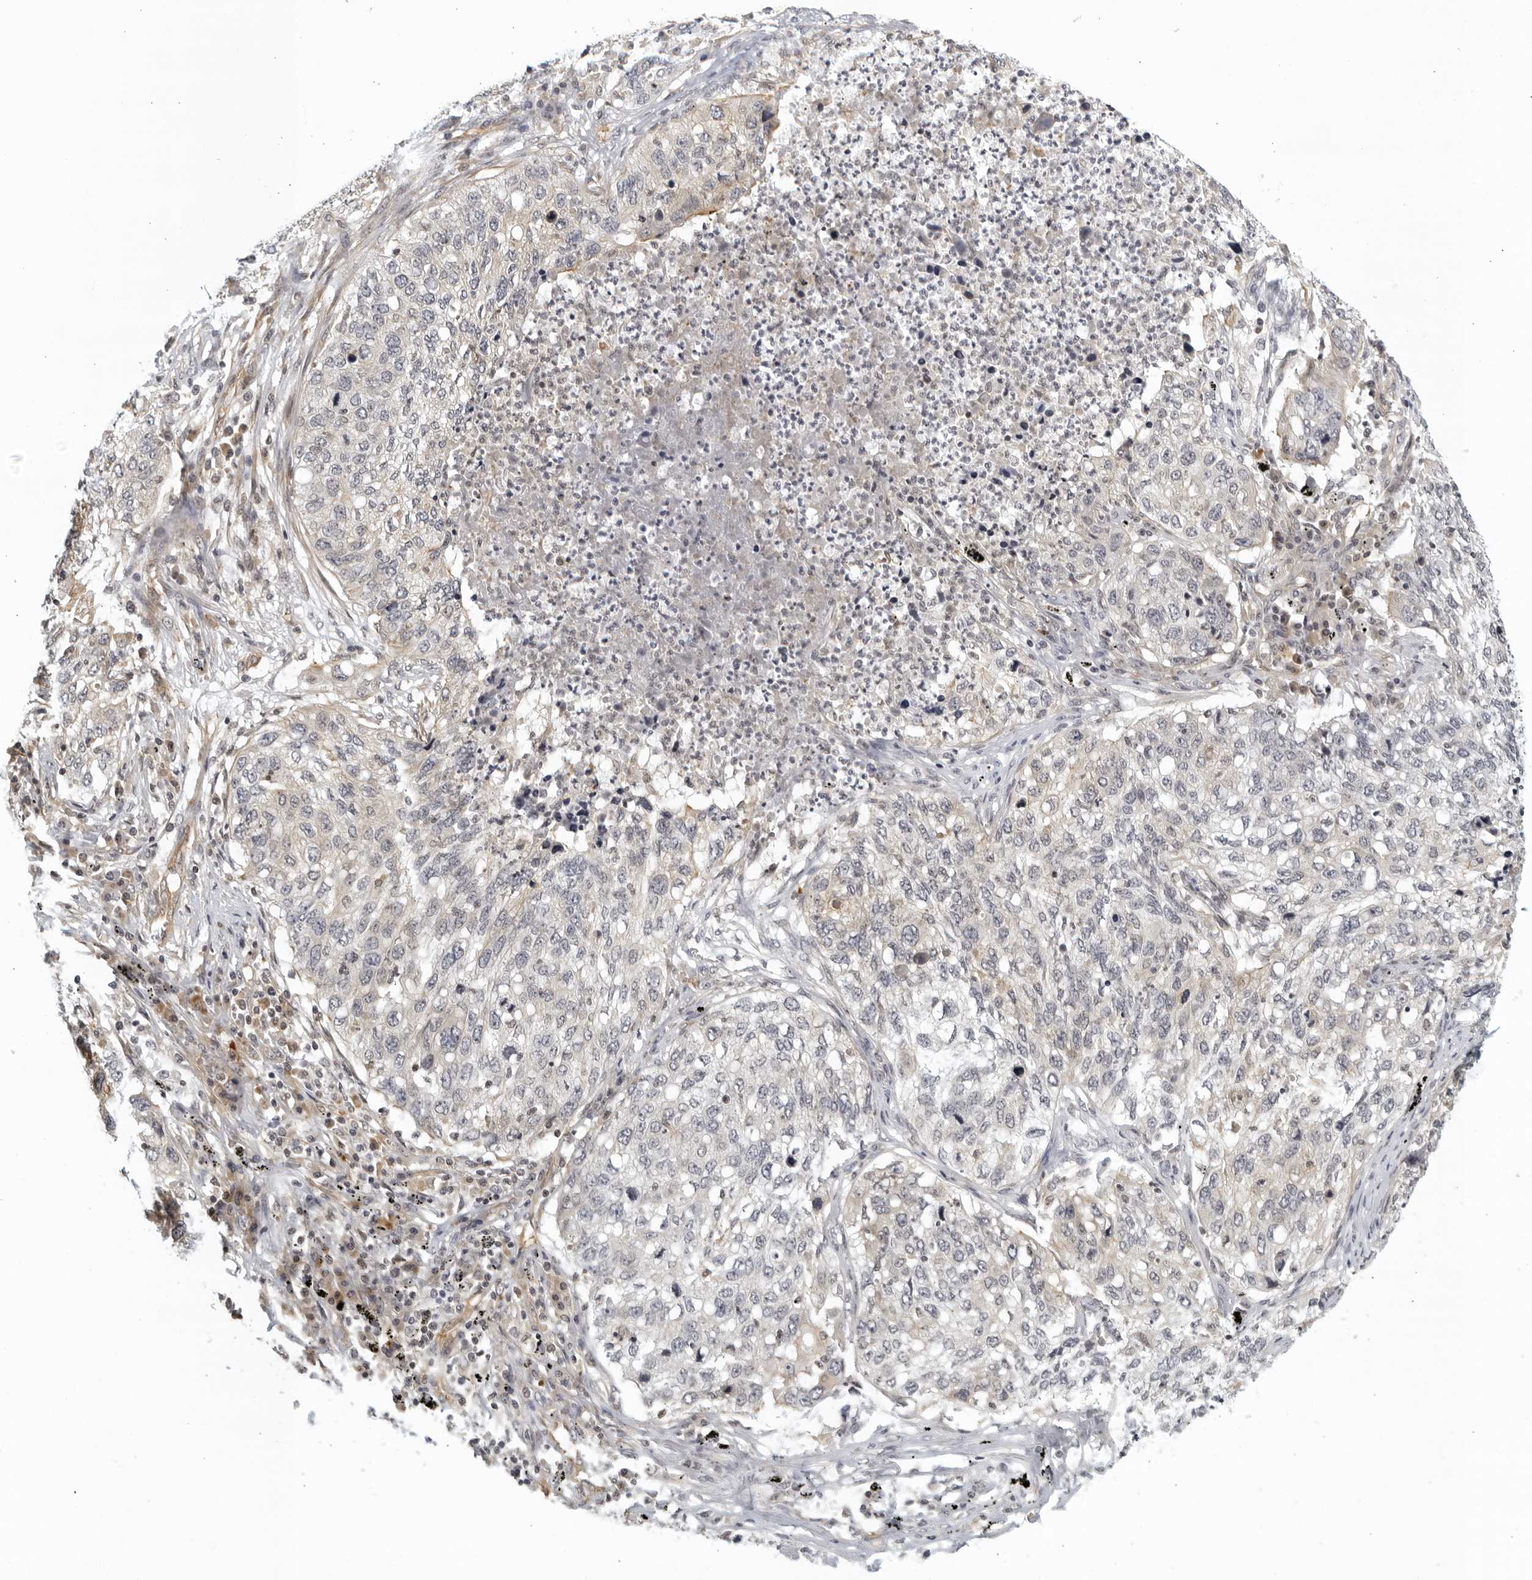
{"staining": {"intensity": "weak", "quantity": "<25%", "location": "cytoplasmic/membranous"}, "tissue": "lung cancer", "cell_type": "Tumor cells", "image_type": "cancer", "snomed": [{"axis": "morphology", "description": "Squamous cell carcinoma, NOS"}, {"axis": "topography", "description": "Lung"}], "caption": "Immunohistochemistry (IHC) image of lung cancer stained for a protein (brown), which reveals no staining in tumor cells. (DAB (3,3'-diaminobenzidine) immunohistochemistry (IHC) visualized using brightfield microscopy, high magnification).", "gene": "SERTAD4", "patient": {"sex": "female", "age": 63}}